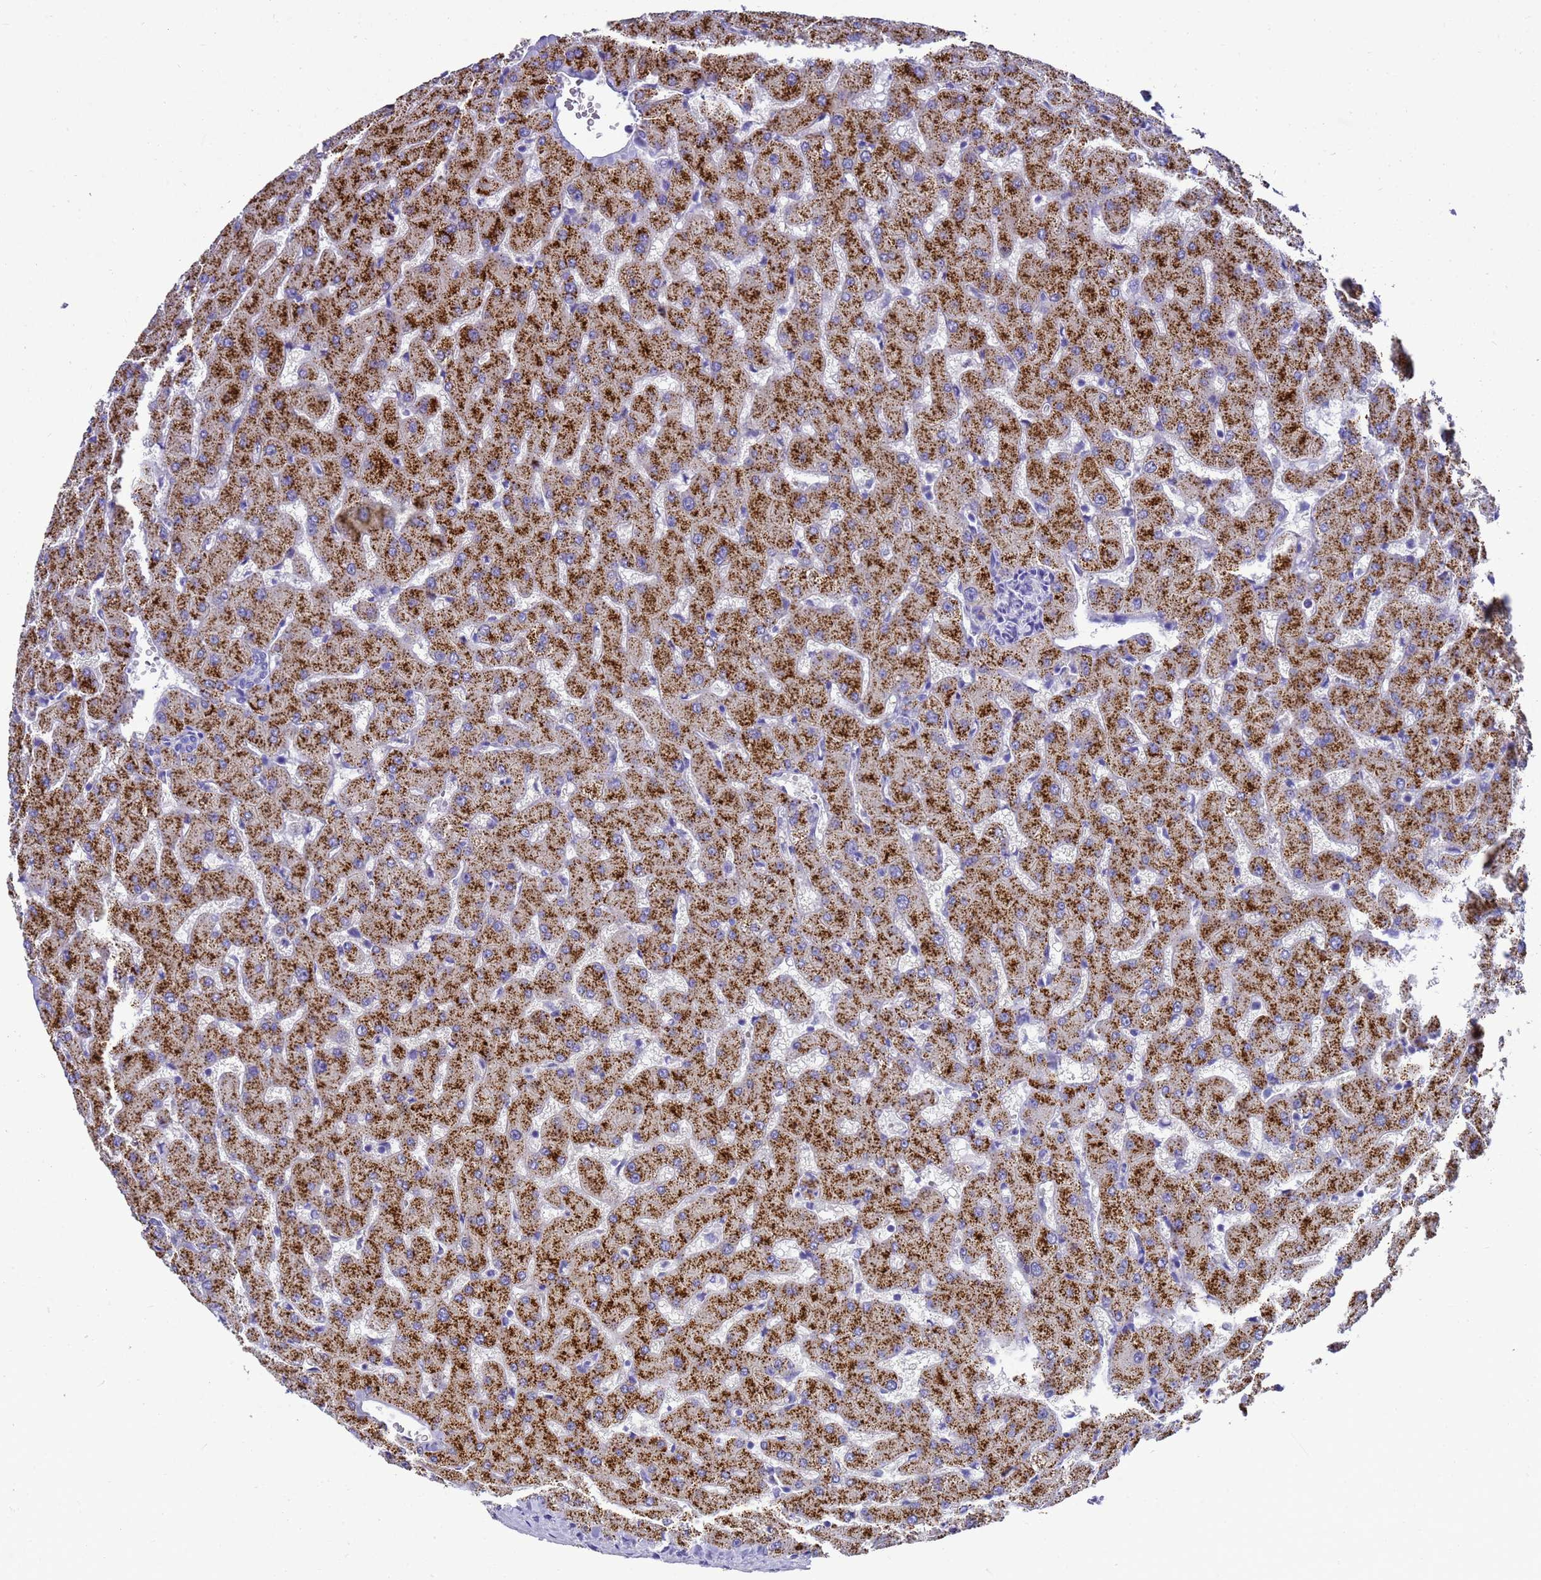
{"staining": {"intensity": "negative", "quantity": "none", "location": "none"}, "tissue": "liver", "cell_type": "Cholangiocytes", "image_type": "normal", "snomed": [{"axis": "morphology", "description": "Normal tissue, NOS"}, {"axis": "topography", "description": "Liver"}], "caption": "Protein analysis of normal liver reveals no significant expression in cholangiocytes. The staining is performed using DAB brown chromogen with nuclei counter-stained in using hematoxylin.", "gene": "MS4A13", "patient": {"sex": "female", "age": 63}}